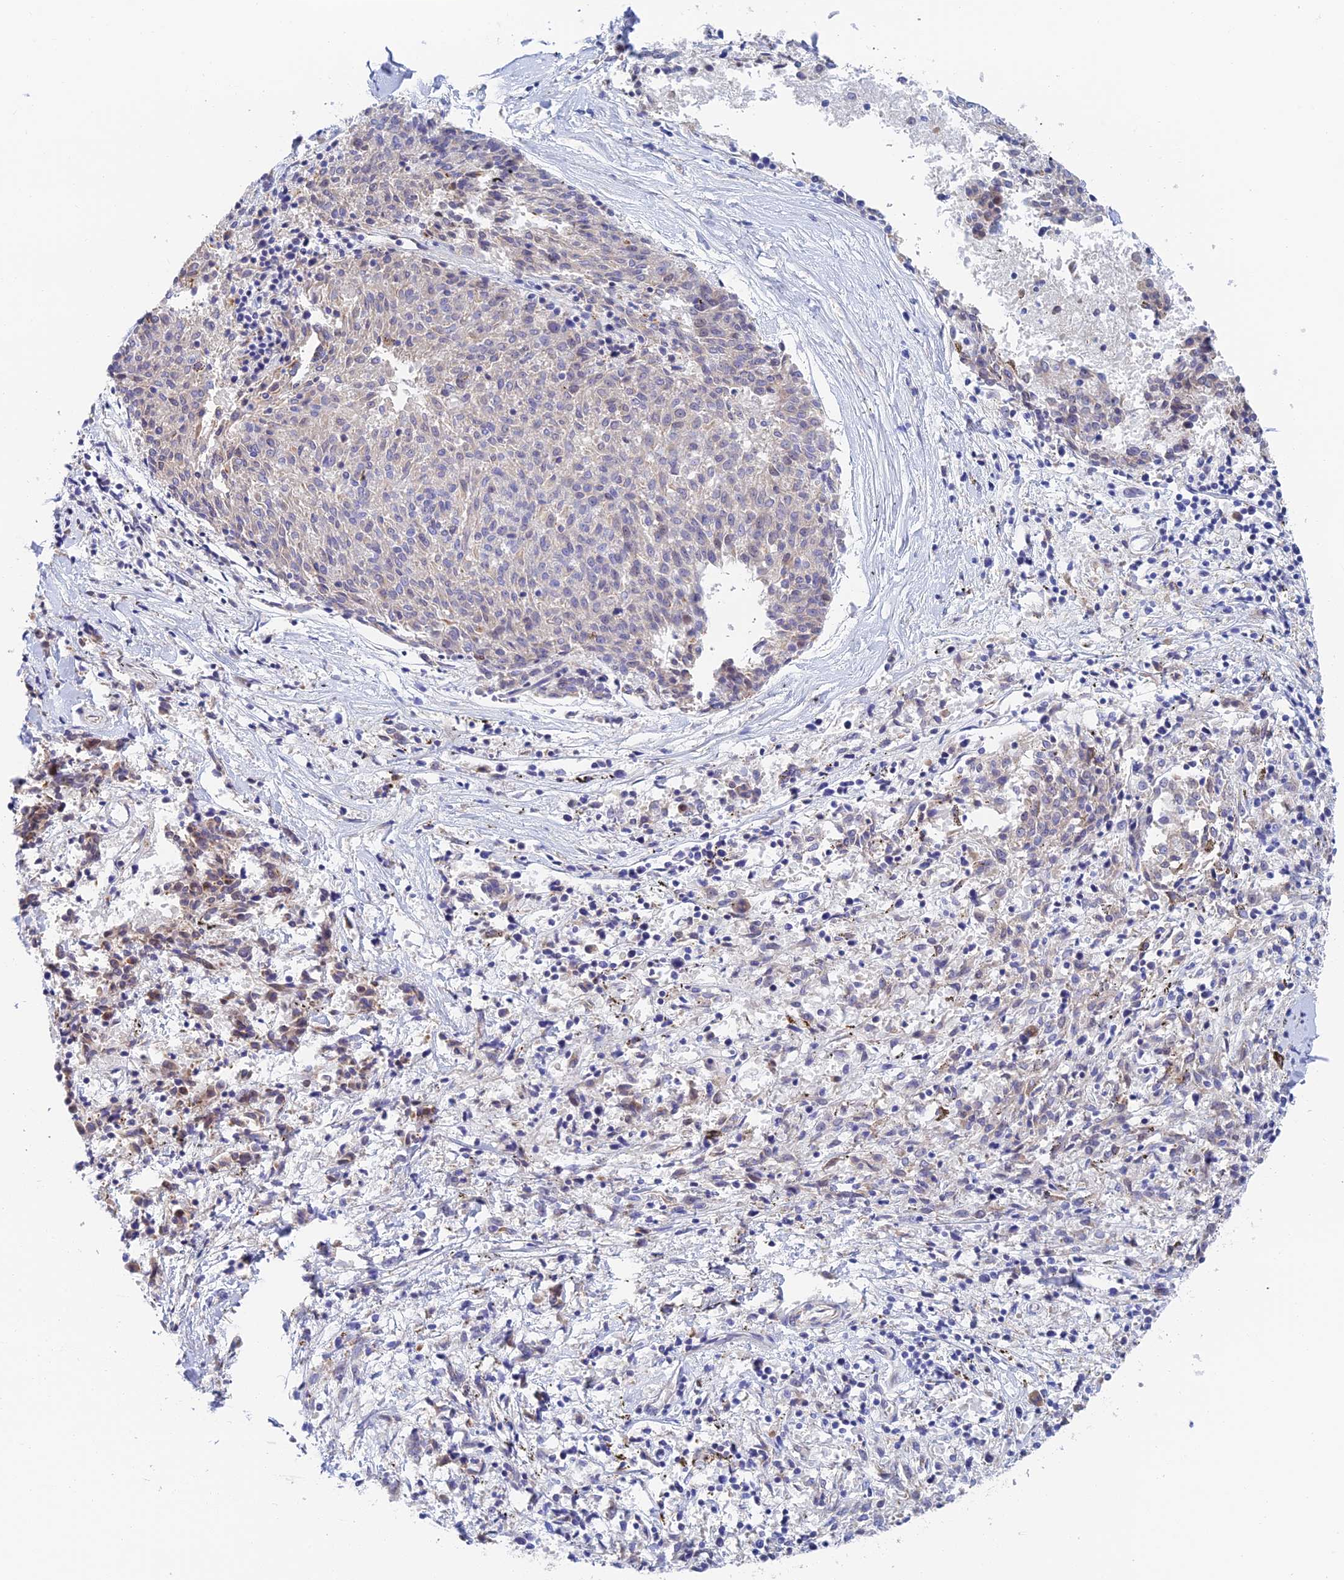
{"staining": {"intensity": "negative", "quantity": "none", "location": "none"}, "tissue": "melanoma", "cell_type": "Tumor cells", "image_type": "cancer", "snomed": [{"axis": "morphology", "description": "Malignant melanoma, NOS"}, {"axis": "topography", "description": "Skin"}], "caption": "Immunohistochemical staining of malignant melanoma shows no significant positivity in tumor cells. (DAB IHC with hematoxylin counter stain).", "gene": "RPGRIP1L", "patient": {"sex": "female", "age": 72}}